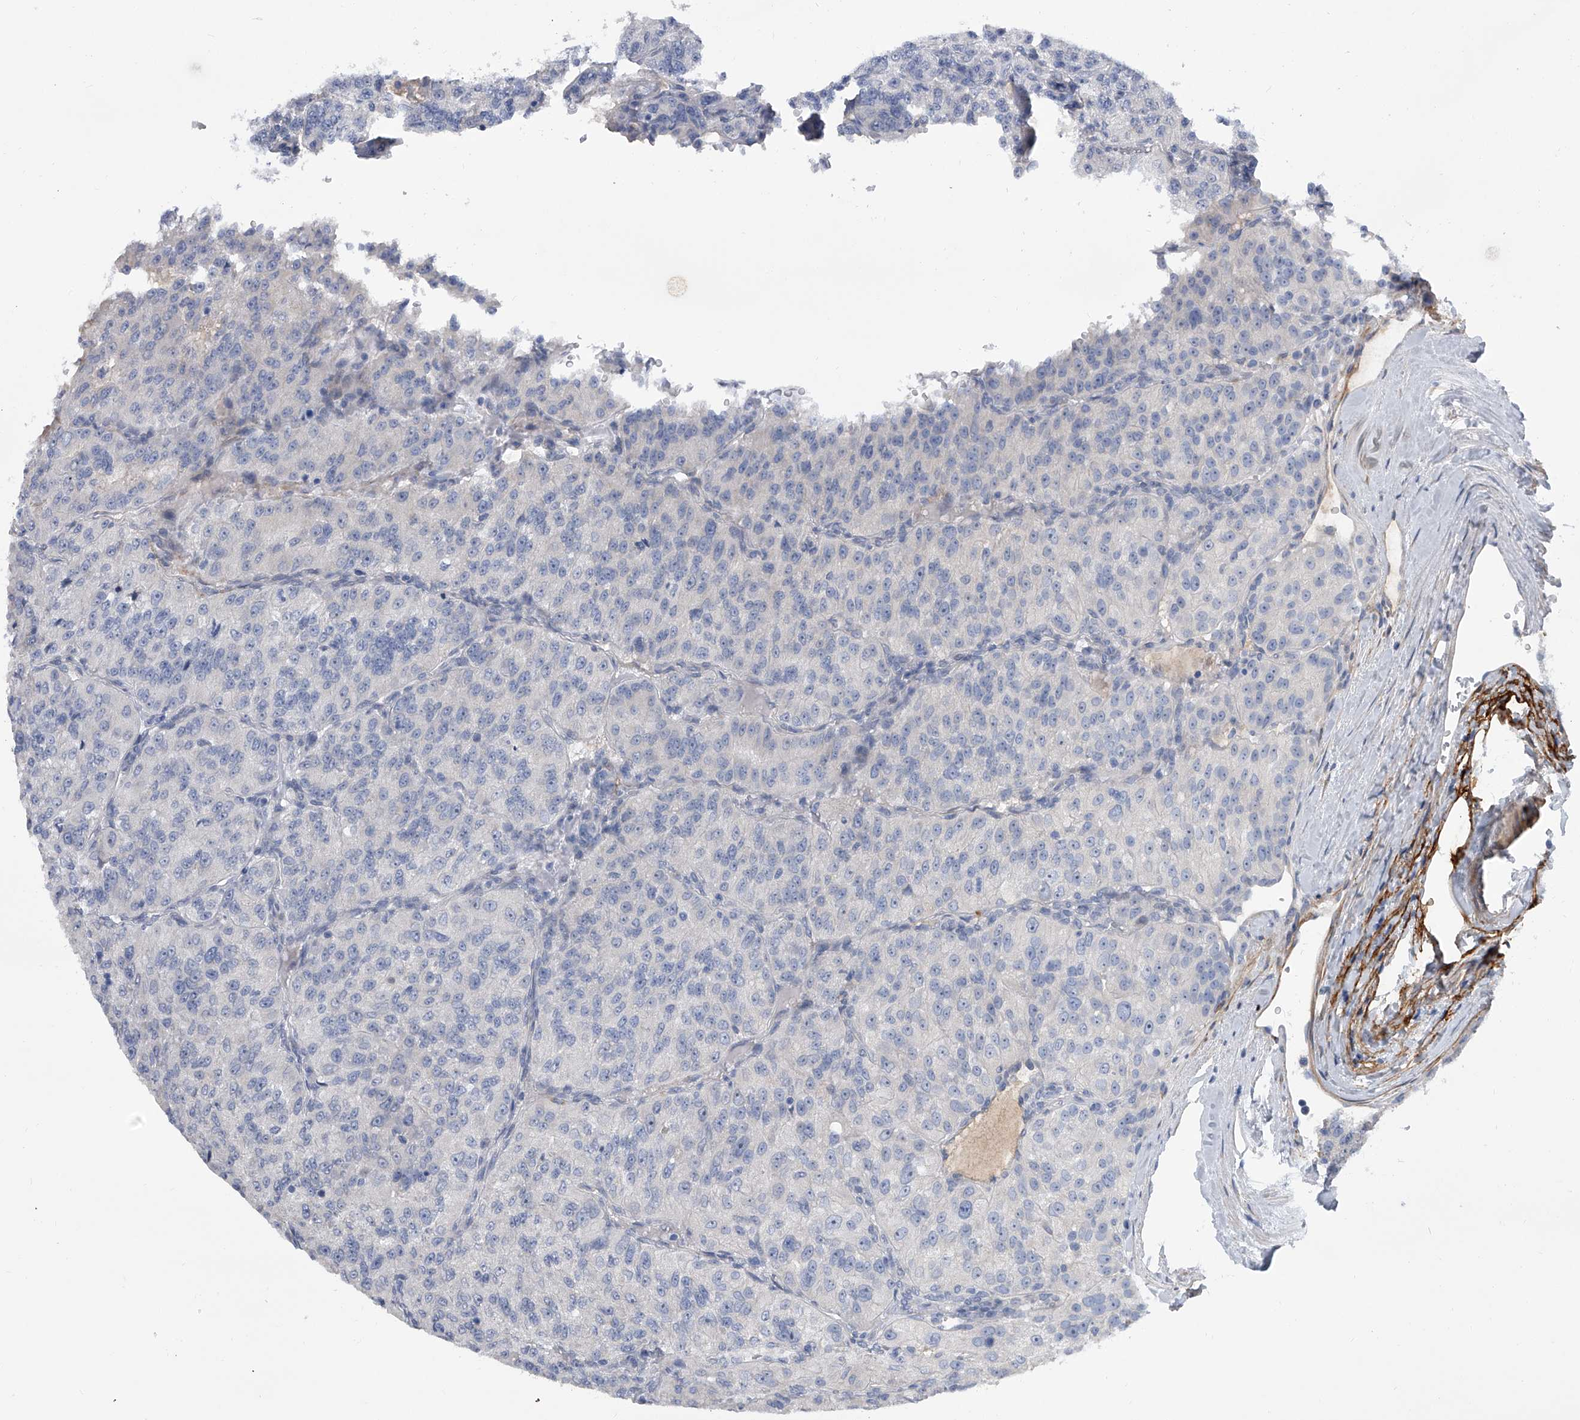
{"staining": {"intensity": "negative", "quantity": "none", "location": "none"}, "tissue": "renal cancer", "cell_type": "Tumor cells", "image_type": "cancer", "snomed": [{"axis": "morphology", "description": "Adenocarcinoma, NOS"}, {"axis": "topography", "description": "Kidney"}], "caption": "Human renal adenocarcinoma stained for a protein using immunohistochemistry shows no staining in tumor cells.", "gene": "ALG14", "patient": {"sex": "female", "age": 63}}